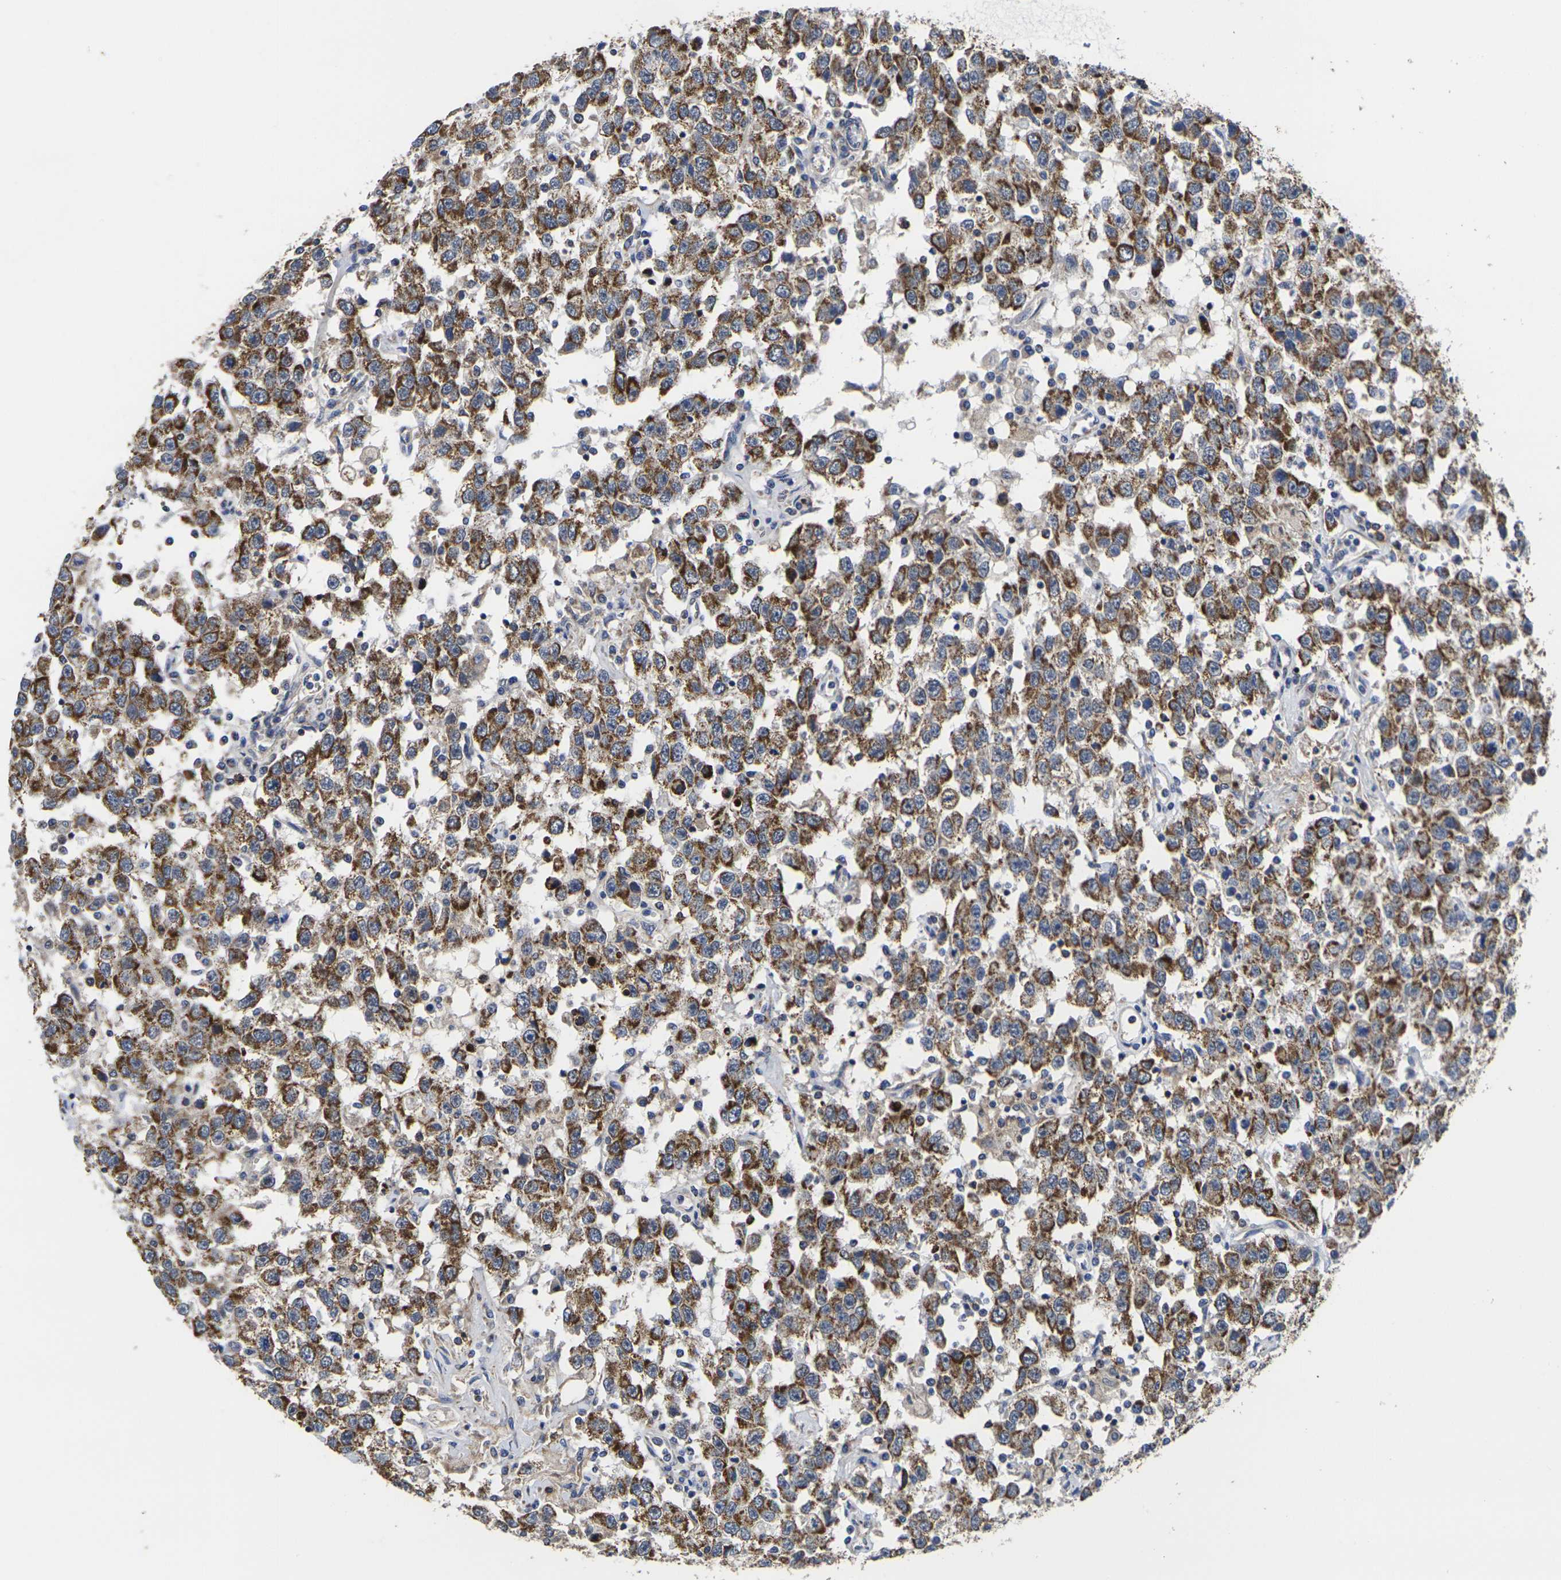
{"staining": {"intensity": "strong", "quantity": ">75%", "location": "cytoplasmic/membranous"}, "tissue": "testis cancer", "cell_type": "Tumor cells", "image_type": "cancer", "snomed": [{"axis": "morphology", "description": "Seminoma, NOS"}, {"axis": "topography", "description": "Testis"}], "caption": "IHC micrograph of human testis seminoma stained for a protein (brown), which reveals high levels of strong cytoplasmic/membranous expression in about >75% of tumor cells.", "gene": "P2RY11", "patient": {"sex": "male", "age": 41}}